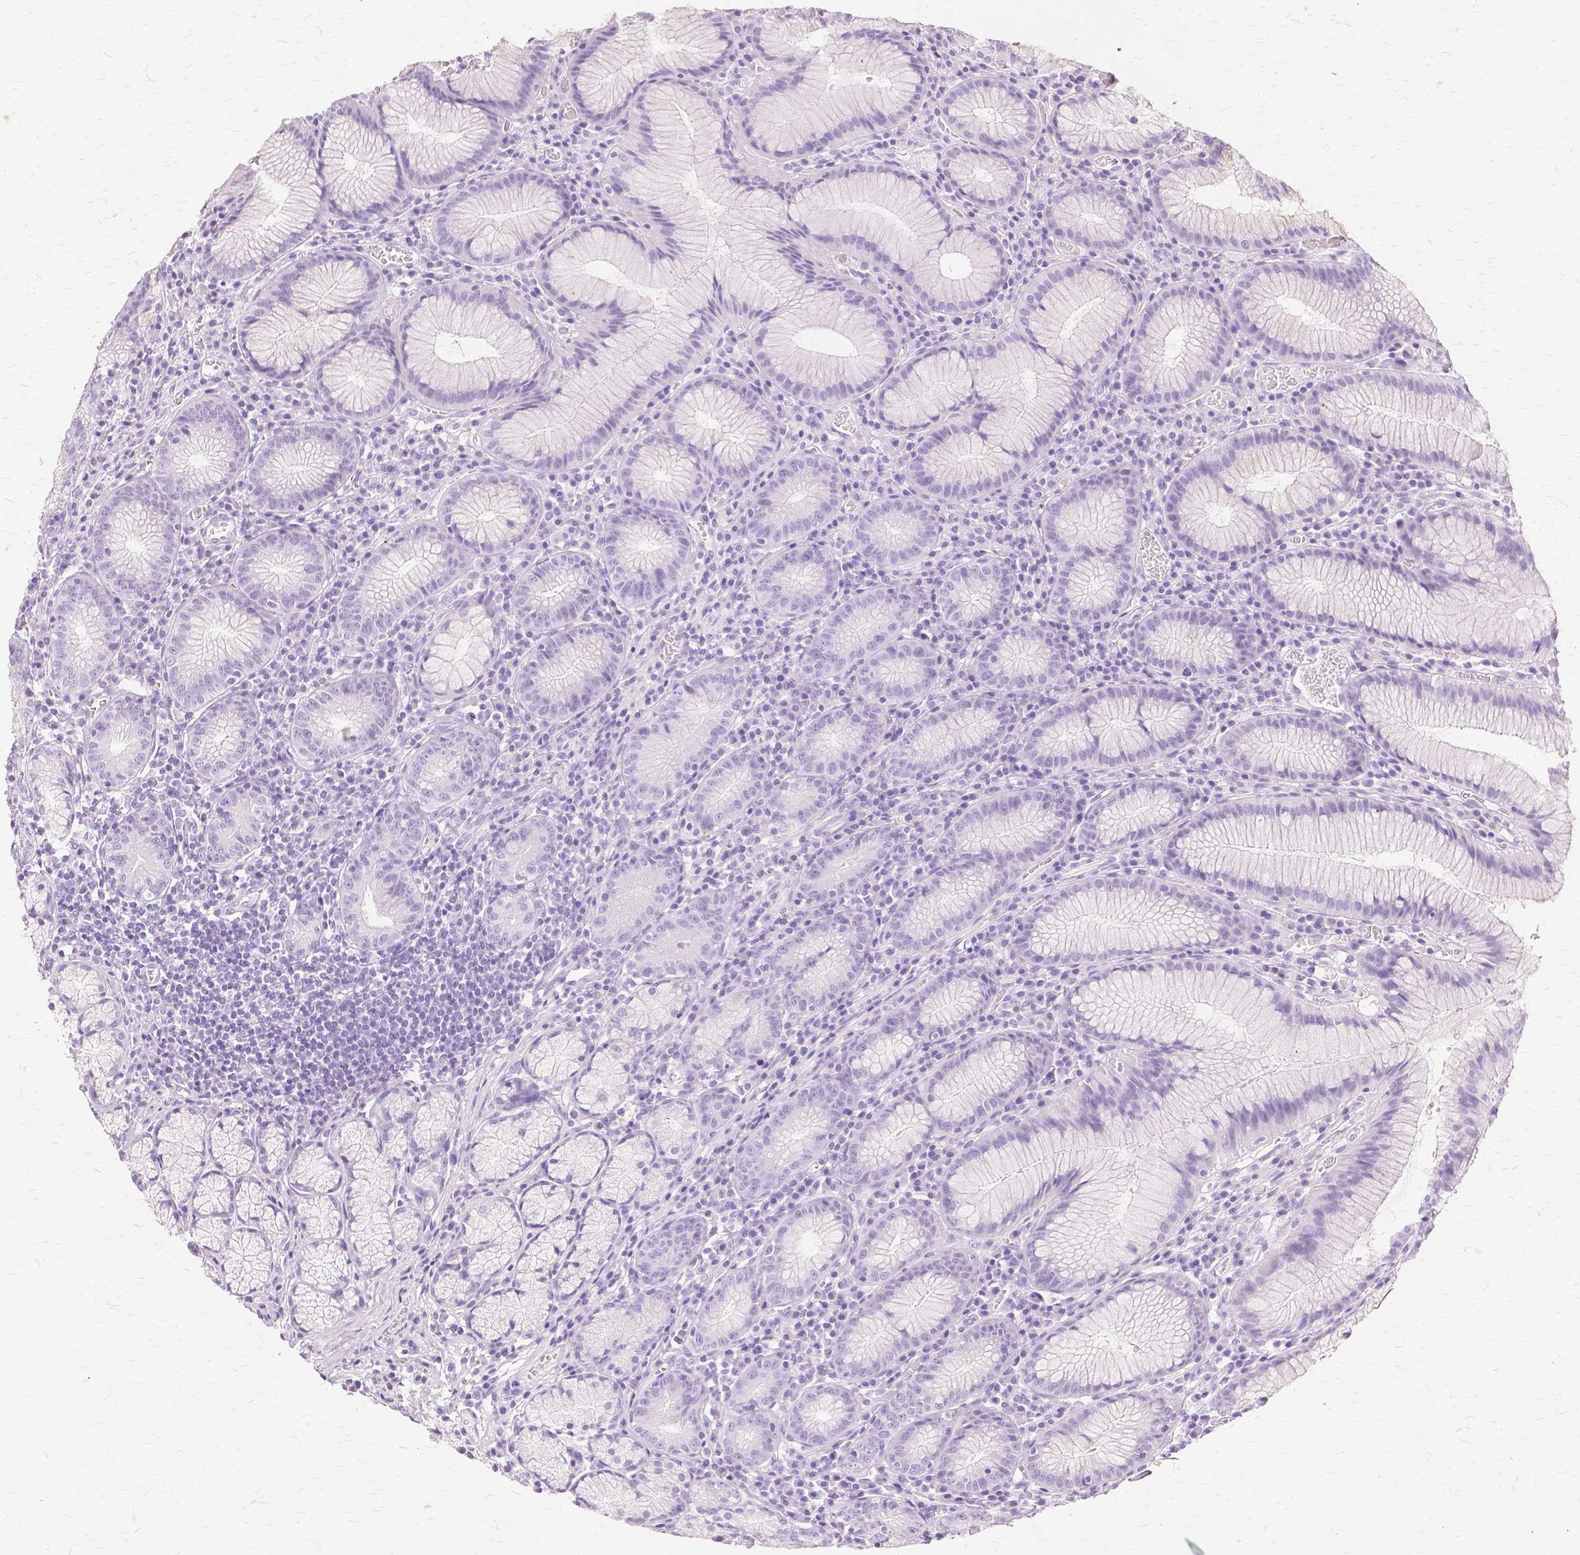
{"staining": {"intensity": "negative", "quantity": "none", "location": "none"}, "tissue": "stomach", "cell_type": "Glandular cells", "image_type": "normal", "snomed": [{"axis": "morphology", "description": "Normal tissue, NOS"}, {"axis": "topography", "description": "Stomach"}], "caption": "The histopathology image shows no significant positivity in glandular cells of stomach. (Immunohistochemistry, brightfield microscopy, high magnification).", "gene": "TGM1", "patient": {"sex": "male", "age": 55}}